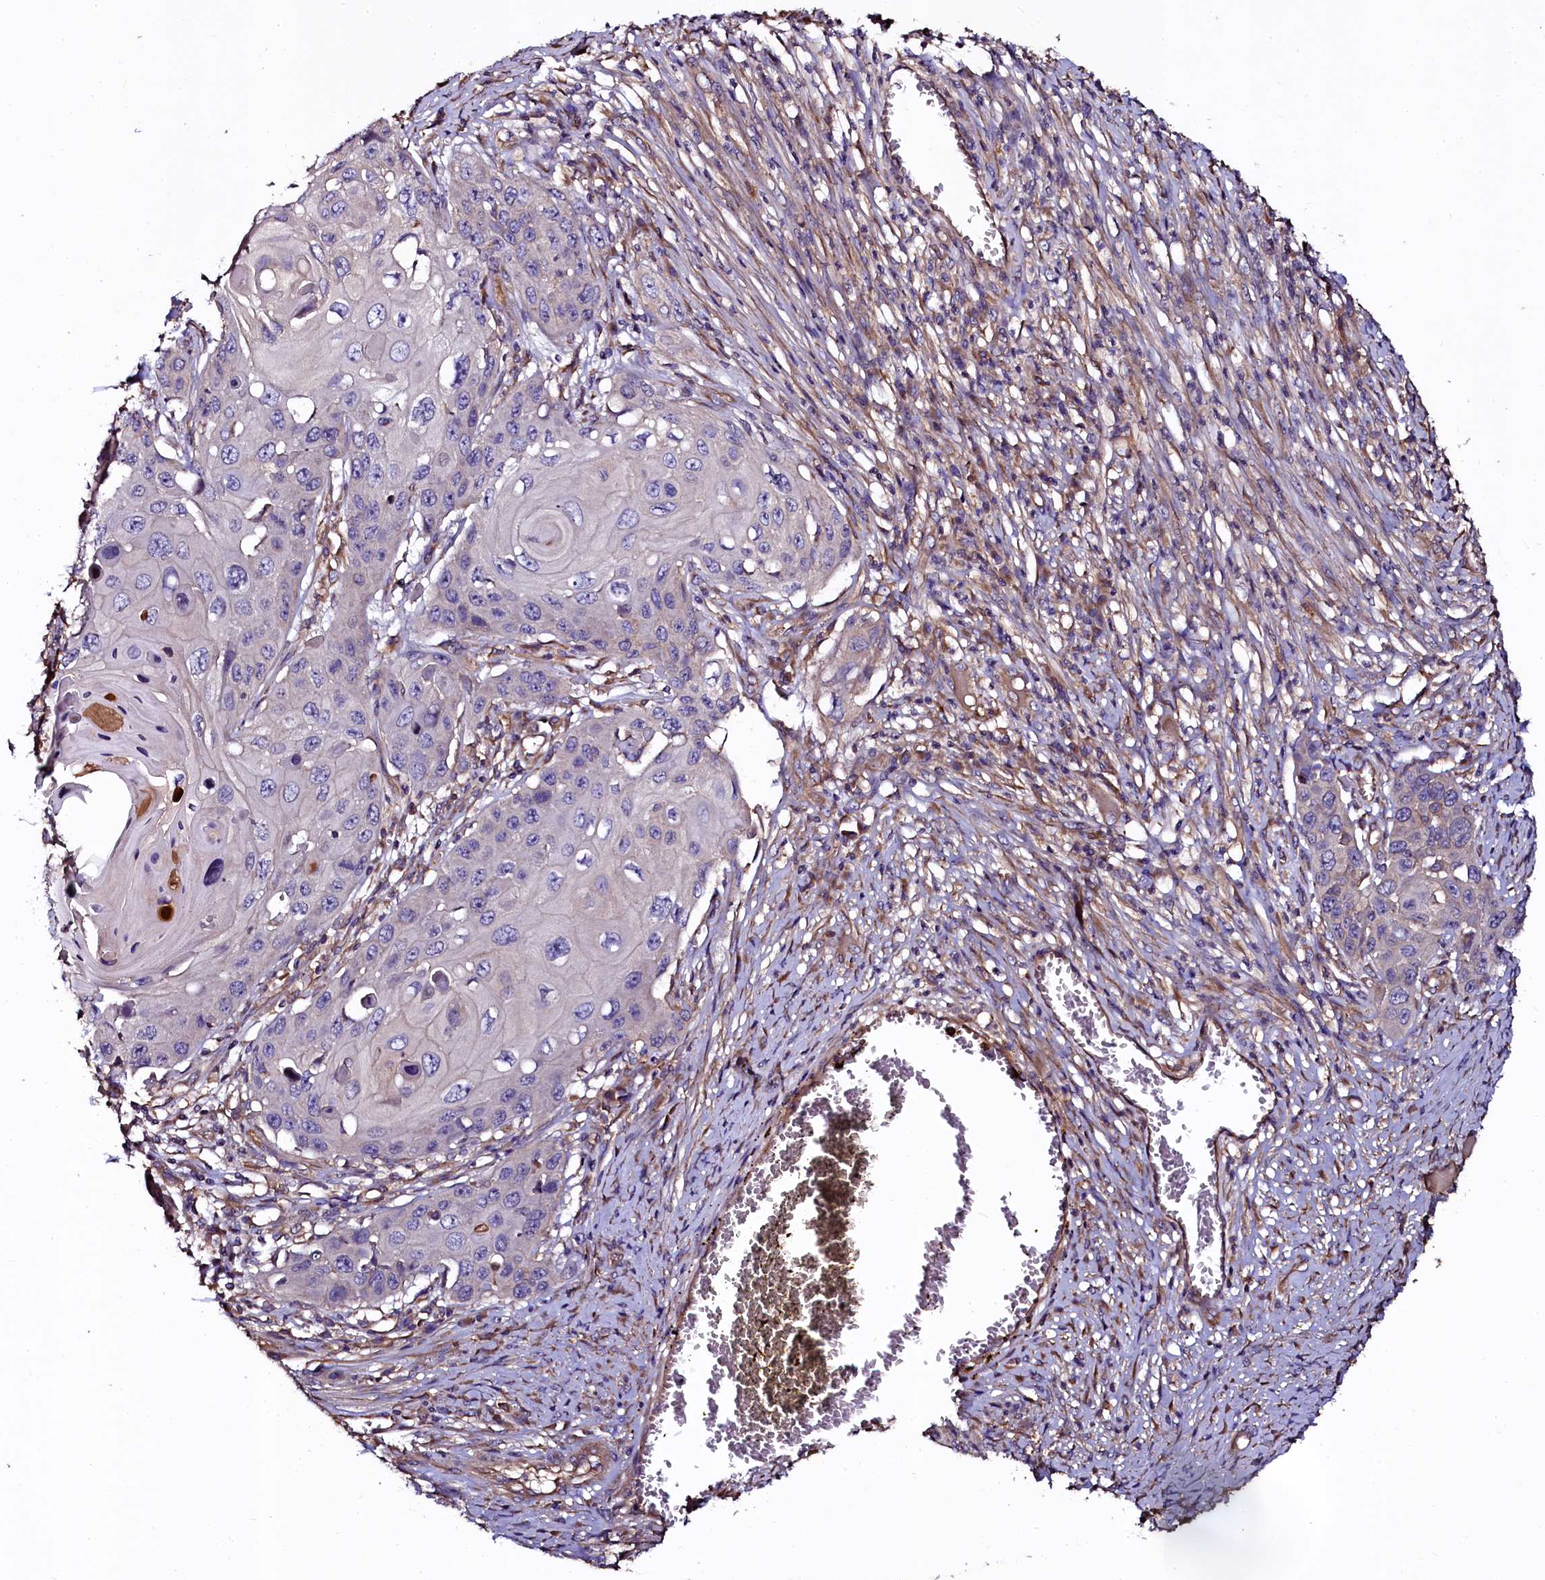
{"staining": {"intensity": "negative", "quantity": "none", "location": "none"}, "tissue": "skin cancer", "cell_type": "Tumor cells", "image_type": "cancer", "snomed": [{"axis": "morphology", "description": "Squamous cell carcinoma, NOS"}, {"axis": "topography", "description": "Skin"}], "caption": "This is a image of IHC staining of skin cancer (squamous cell carcinoma), which shows no expression in tumor cells.", "gene": "APPL2", "patient": {"sex": "male", "age": 55}}